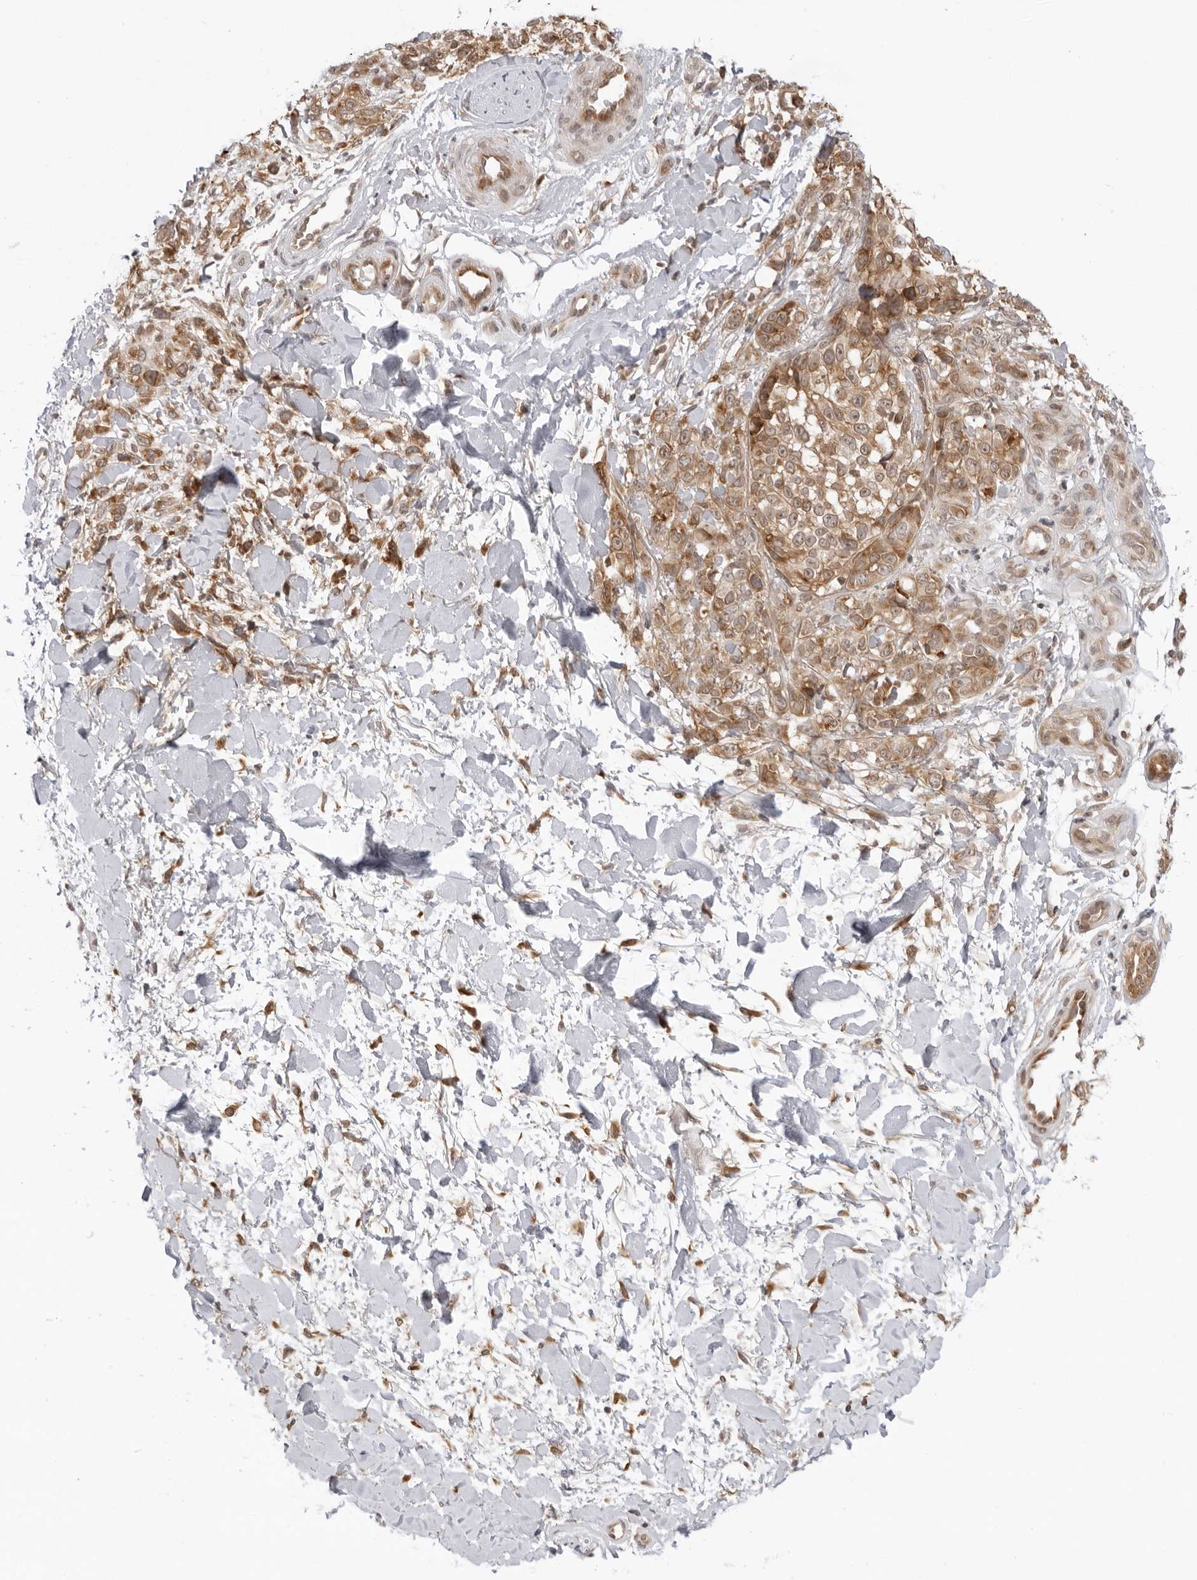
{"staining": {"intensity": "moderate", "quantity": ">75%", "location": "cytoplasmic/membranous"}, "tissue": "melanoma", "cell_type": "Tumor cells", "image_type": "cancer", "snomed": [{"axis": "morphology", "description": "Malignant melanoma, Metastatic site"}, {"axis": "topography", "description": "Skin"}], "caption": "Brown immunohistochemical staining in human malignant melanoma (metastatic site) shows moderate cytoplasmic/membranous staining in approximately >75% of tumor cells.", "gene": "PRRC2C", "patient": {"sex": "female", "age": 72}}